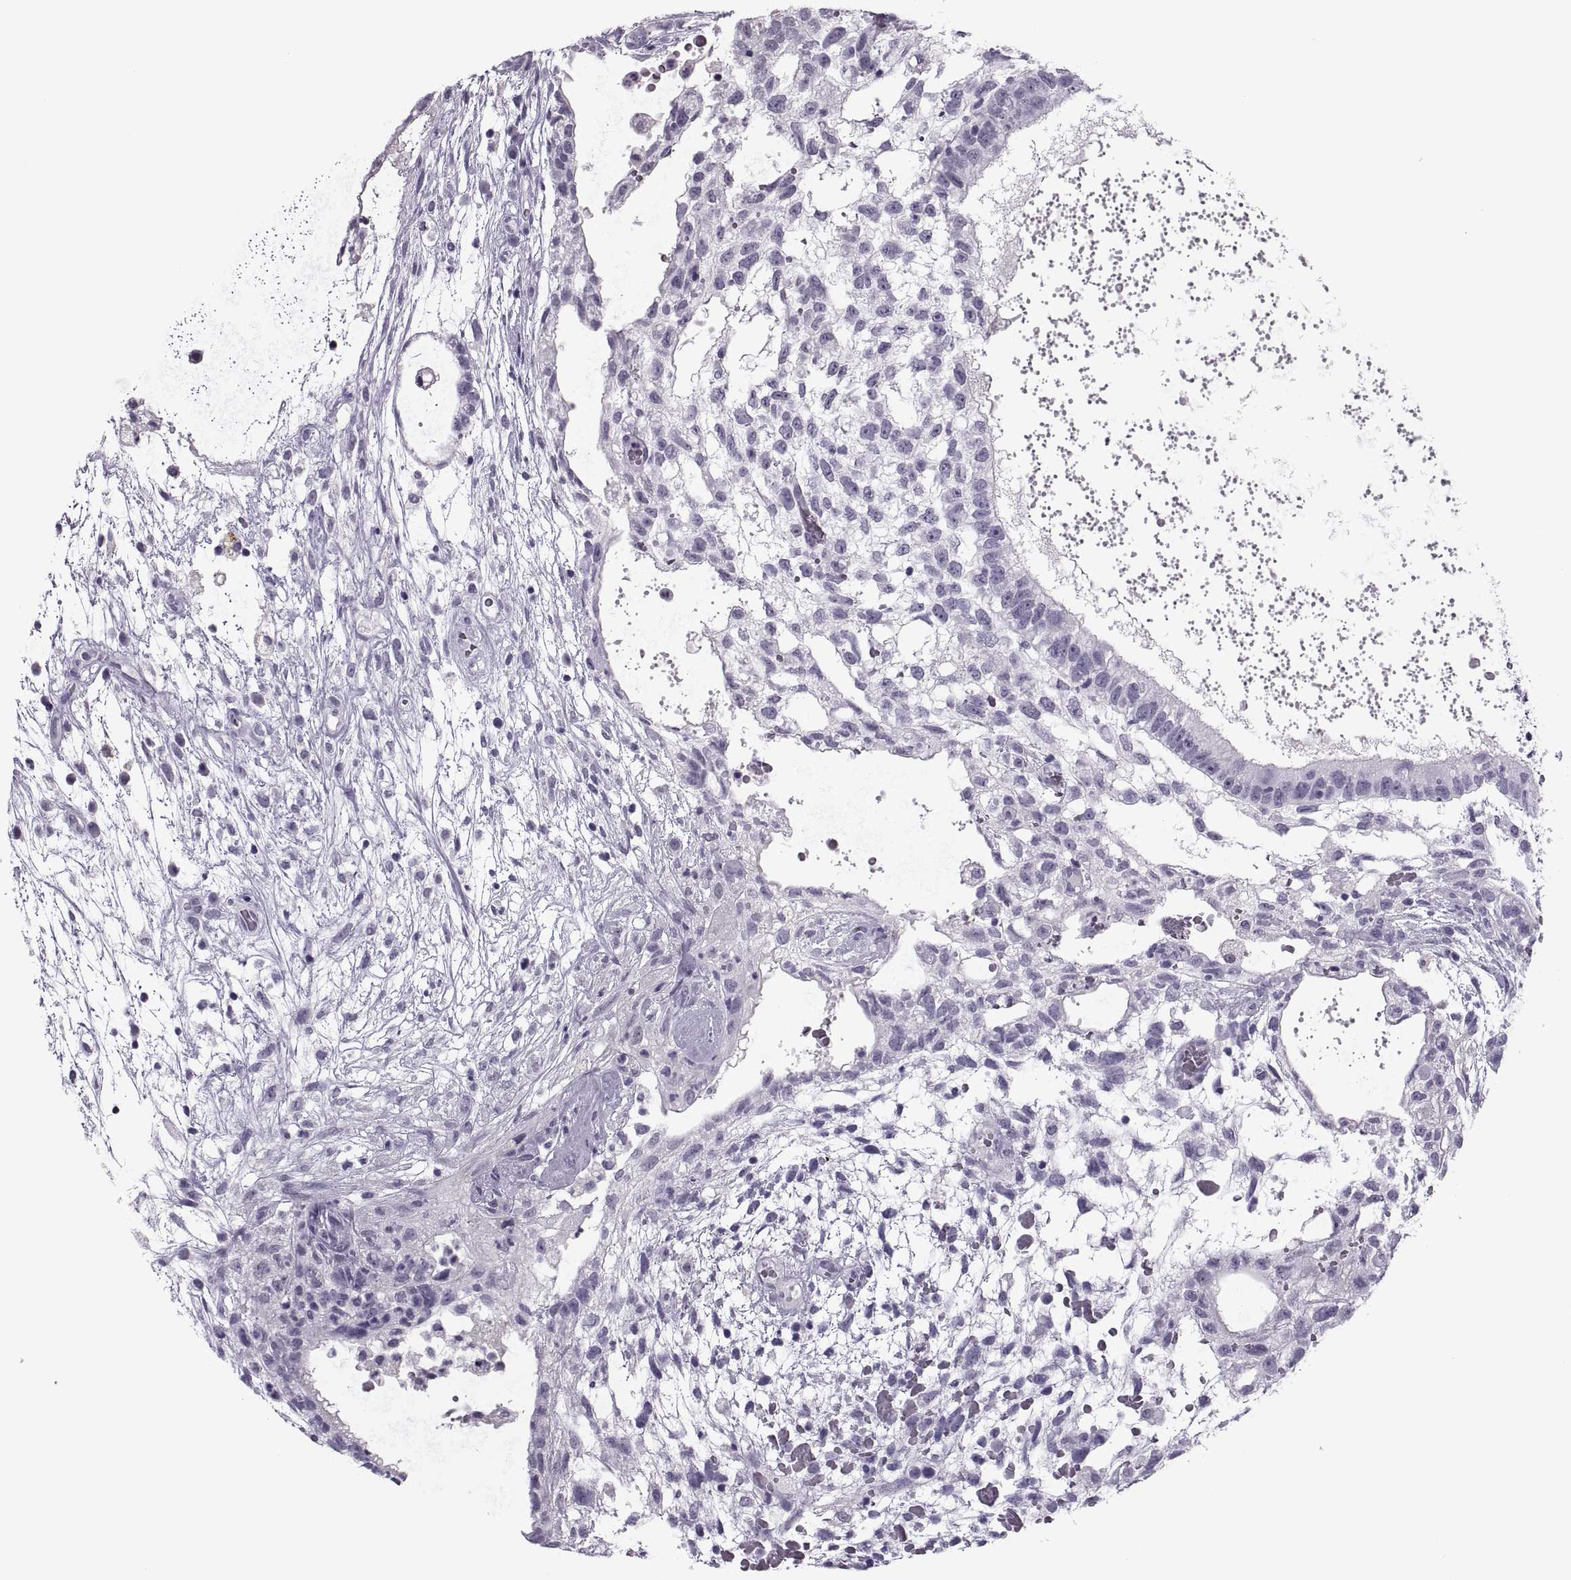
{"staining": {"intensity": "negative", "quantity": "none", "location": "none"}, "tissue": "testis cancer", "cell_type": "Tumor cells", "image_type": "cancer", "snomed": [{"axis": "morphology", "description": "Normal tissue, NOS"}, {"axis": "morphology", "description": "Carcinoma, Embryonal, NOS"}, {"axis": "topography", "description": "Testis"}], "caption": "Testis embryonal carcinoma was stained to show a protein in brown. There is no significant positivity in tumor cells.", "gene": "SYNGR4", "patient": {"sex": "male", "age": 32}}